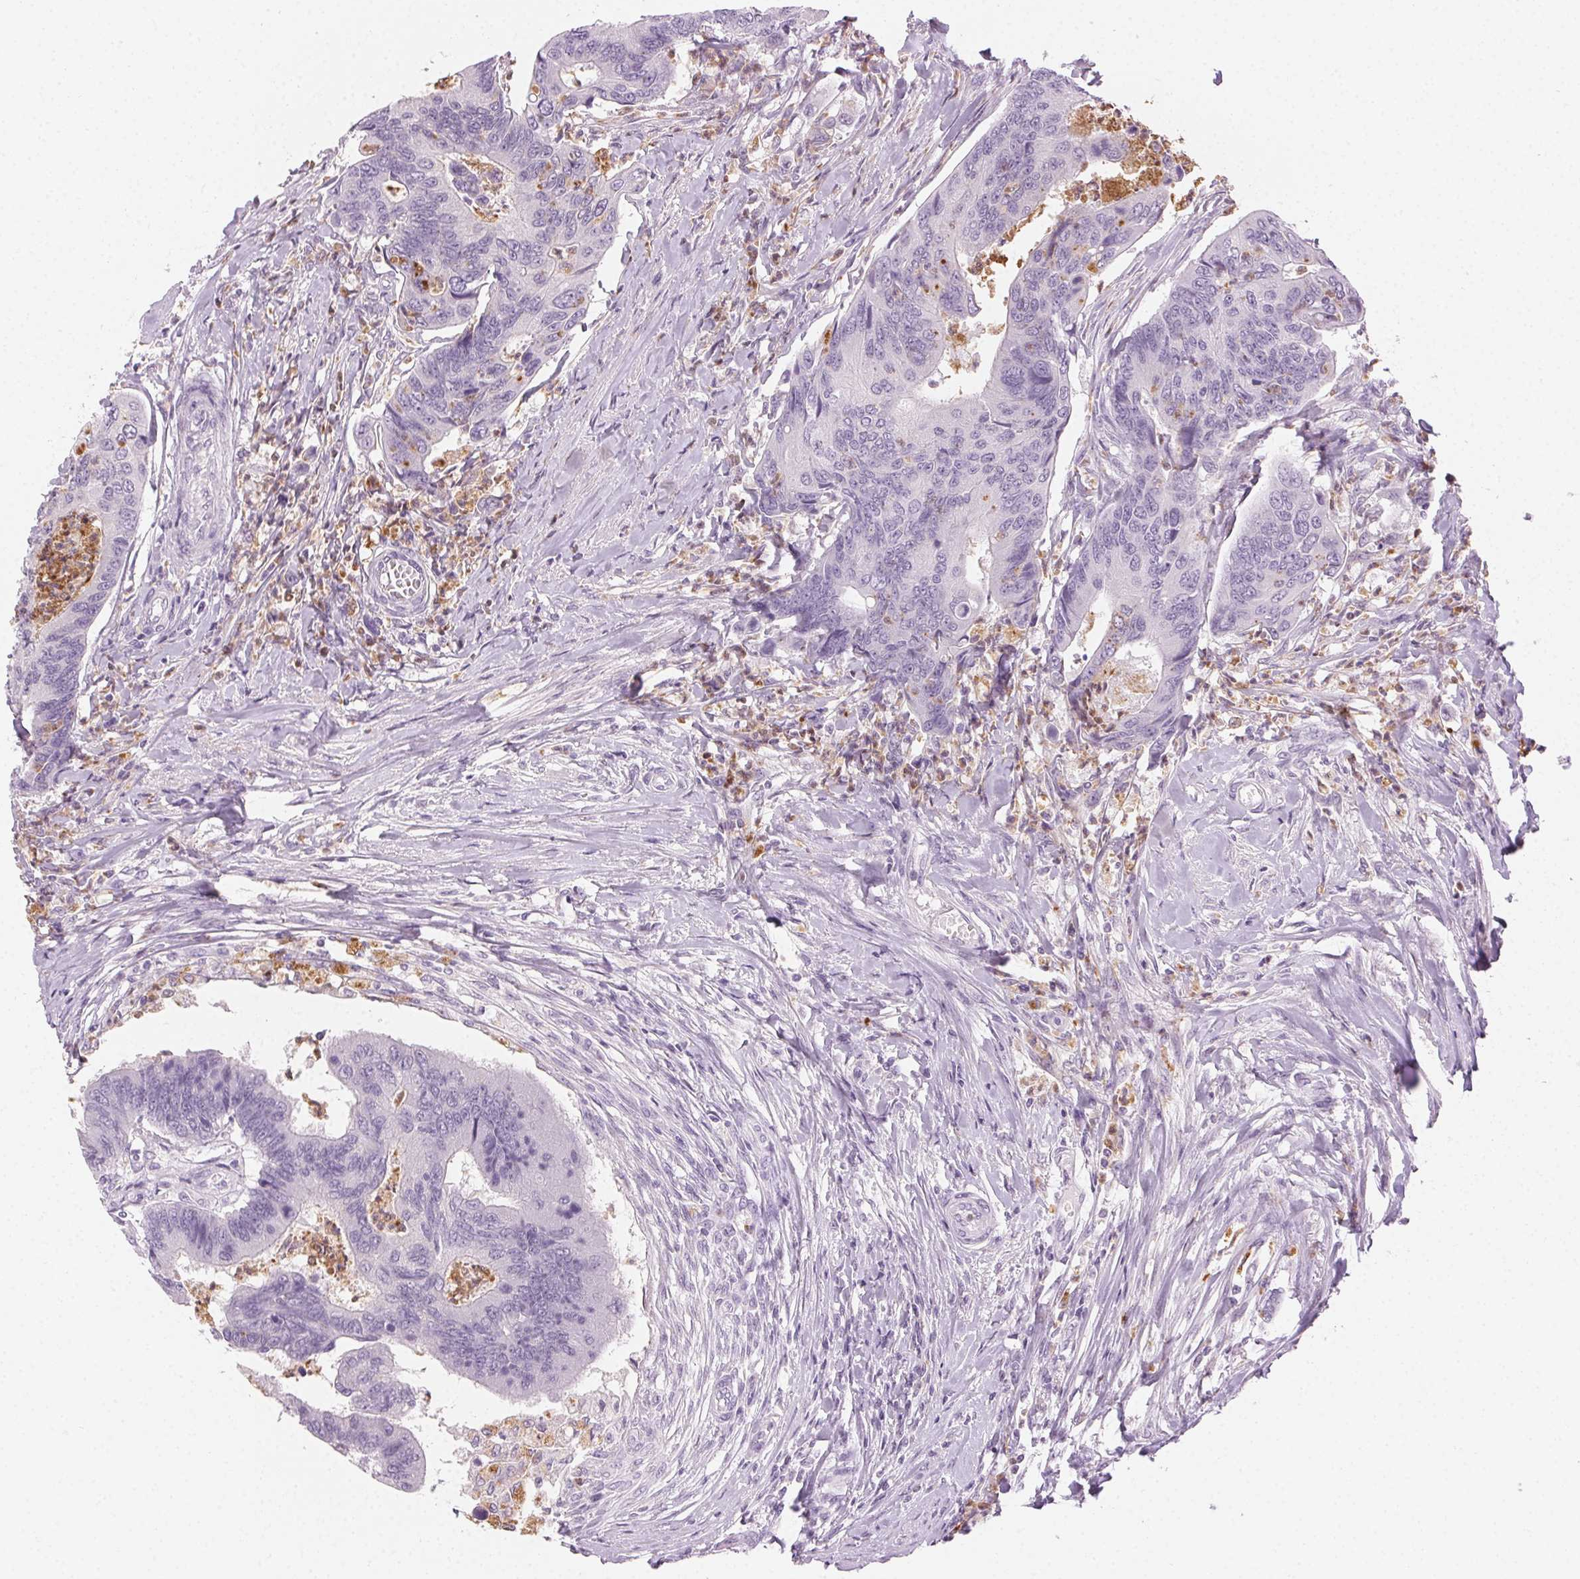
{"staining": {"intensity": "negative", "quantity": "none", "location": "none"}, "tissue": "colorectal cancer", "cell_type": "Tumor cells", "image_type": "cancer", "snomed": [{"axis": "morphology", "description": "Adenocarcinoma, NOS"}, {"axis": "topography", "description": "Colon"}], "caption": "Tumor cells are negative for brown protein staining in adenocarcinoma (colorectal).", "gene": "MPO", "patient": {"sex": "female", "age": 67}}